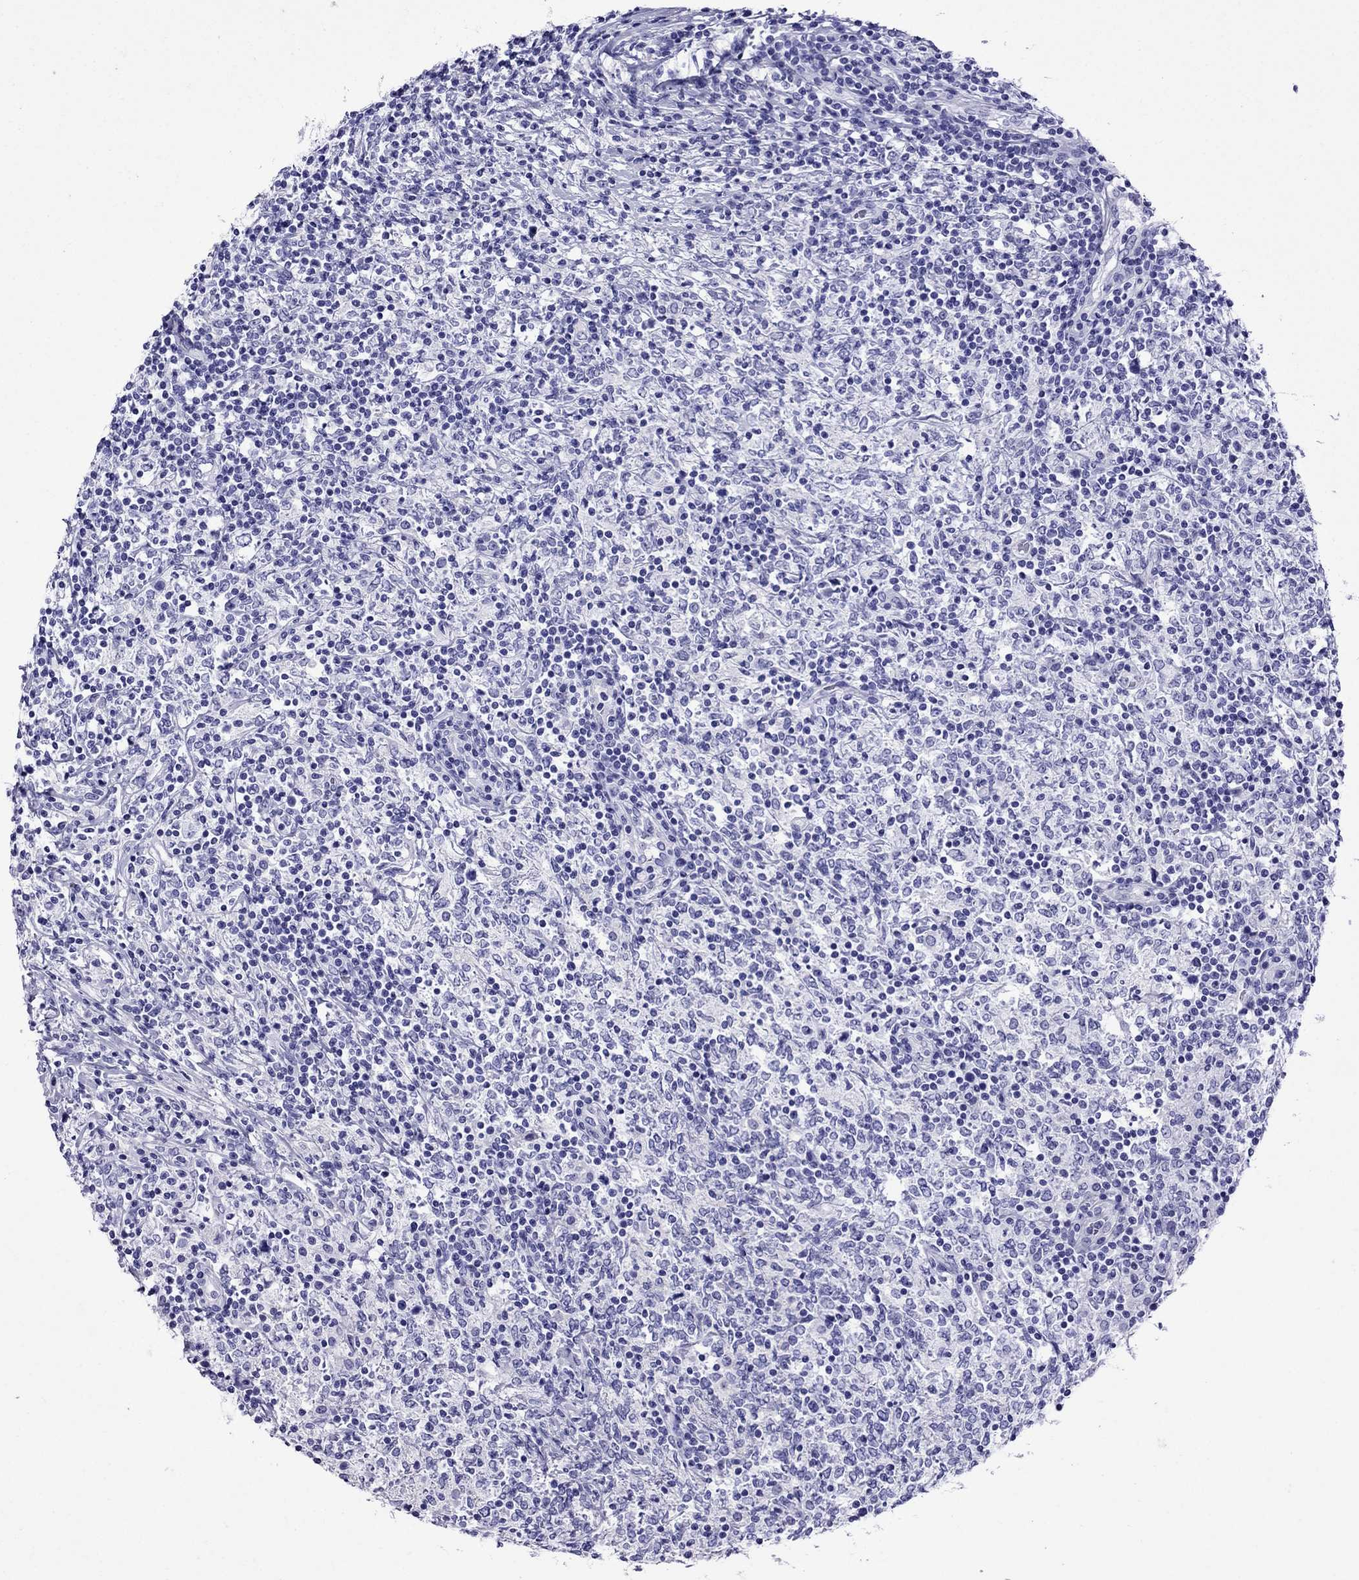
{"staining": {"intensity": "negative", "quantity": "none", "location": "none"}, "tissue": "lymphoma", "cell_type": "Tumor cells", "image_type": "cancer", "snomed": [{"axis": "morphology", "description": "Malignant lymphoma, non-Hodgkin's type, High grade"}, {"axis": "topography", "description": "Lymph node"}], "caption": "Immunohistochemical staining of human lymphoma exhibits no significant staining in tumor cells.", "gene": "CRYBA1", "patient": {"sex": "female", "age": 84}}